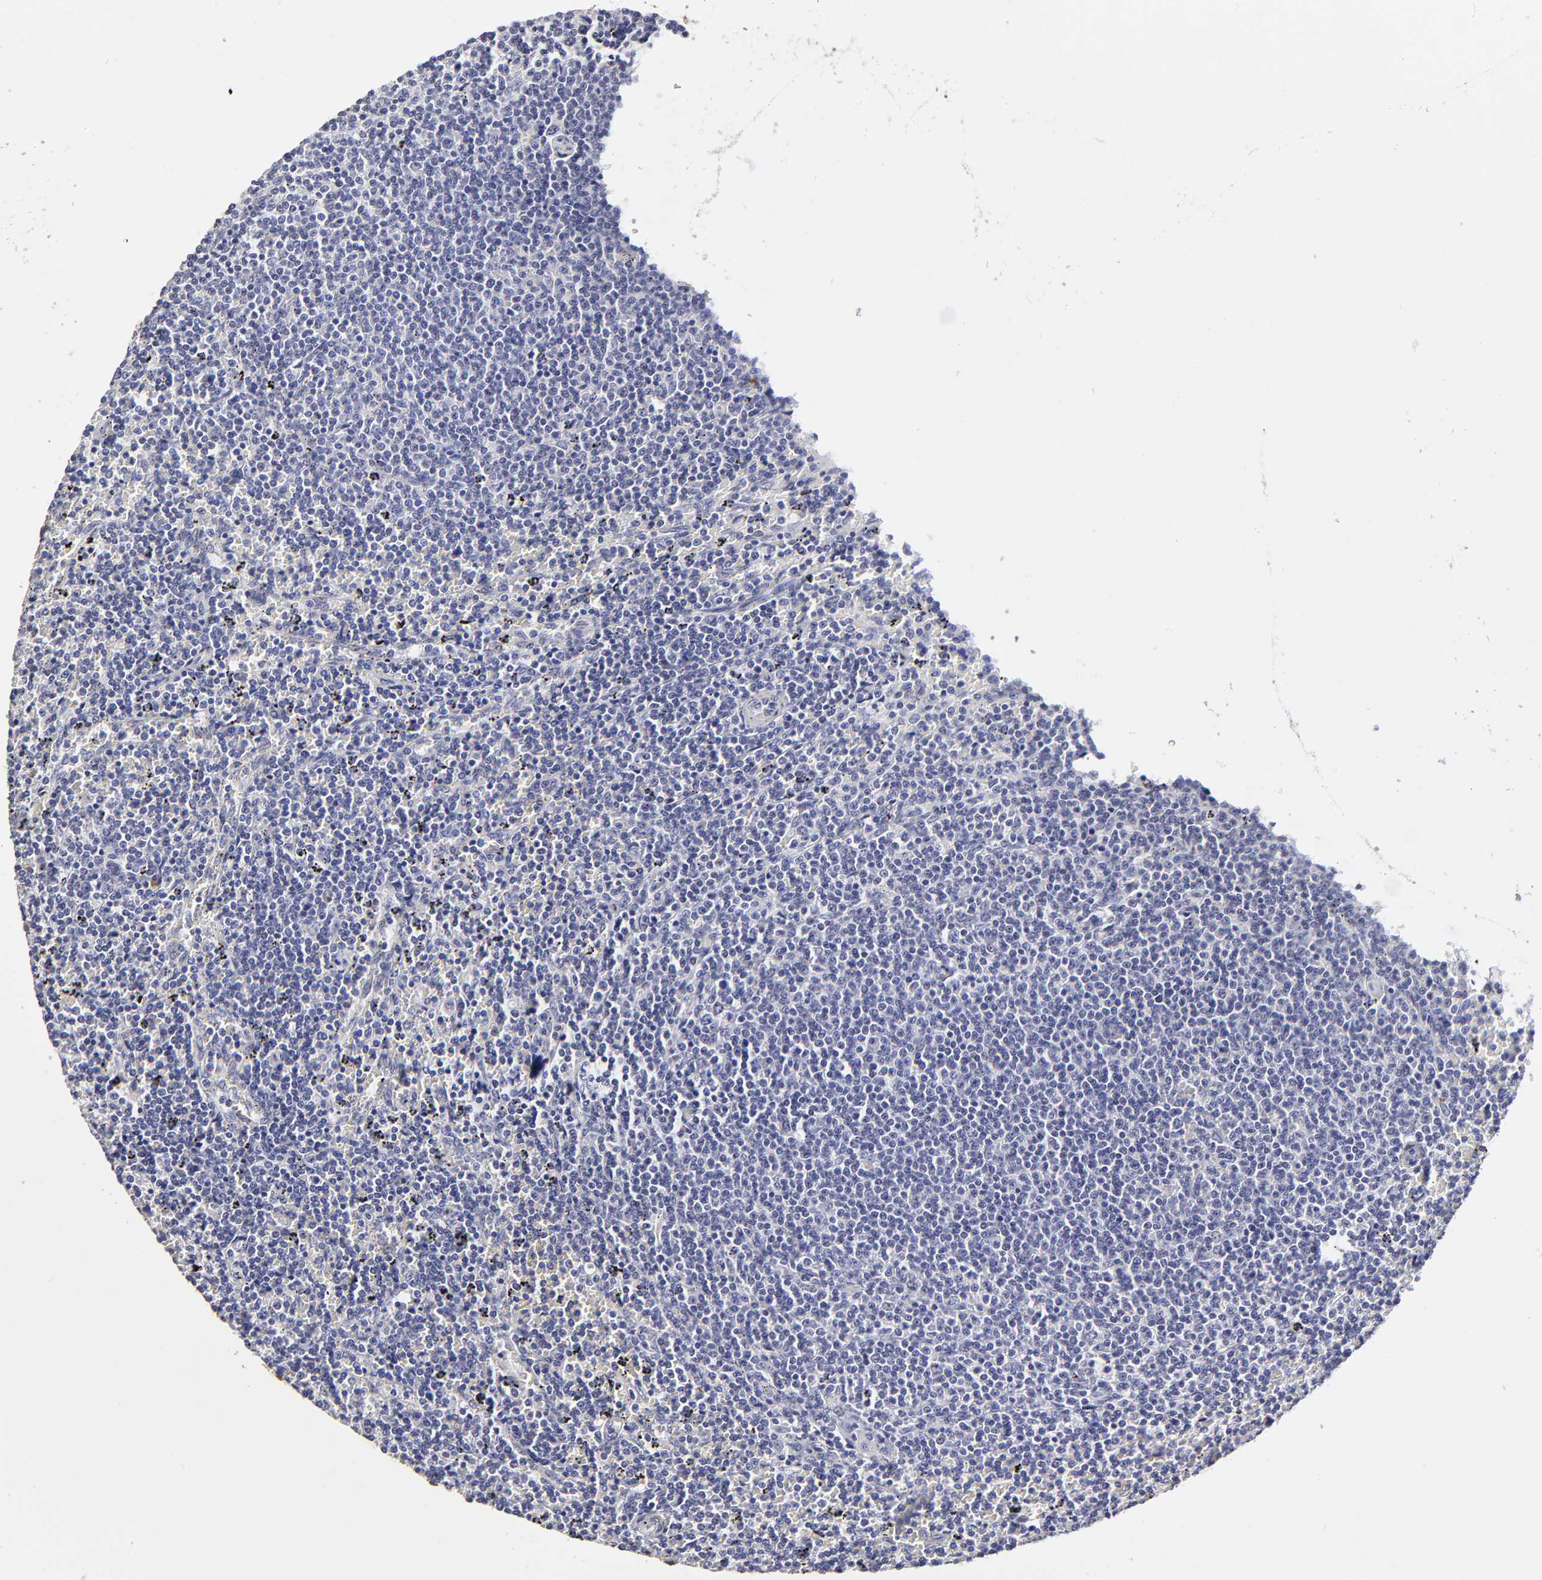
{"staining": {"intensity": "negative", "quantity": "none", "location": "none"}, "tissue": "lymphoma", "cell_type": "Tumor cells", "image_type": "cancer", "snomed": [{"axis": "morphology", "description": "Malignant lymphoma, non-Hodgkin's type, Low grade"}, {"axis": "topography", "description": "Spleen"}], "caption": "The photomicrograph reveals no significant staining in tumor cells of lymphoma.", "gene": "BTG2", "patient": {"sex": "female", "age": 50}}